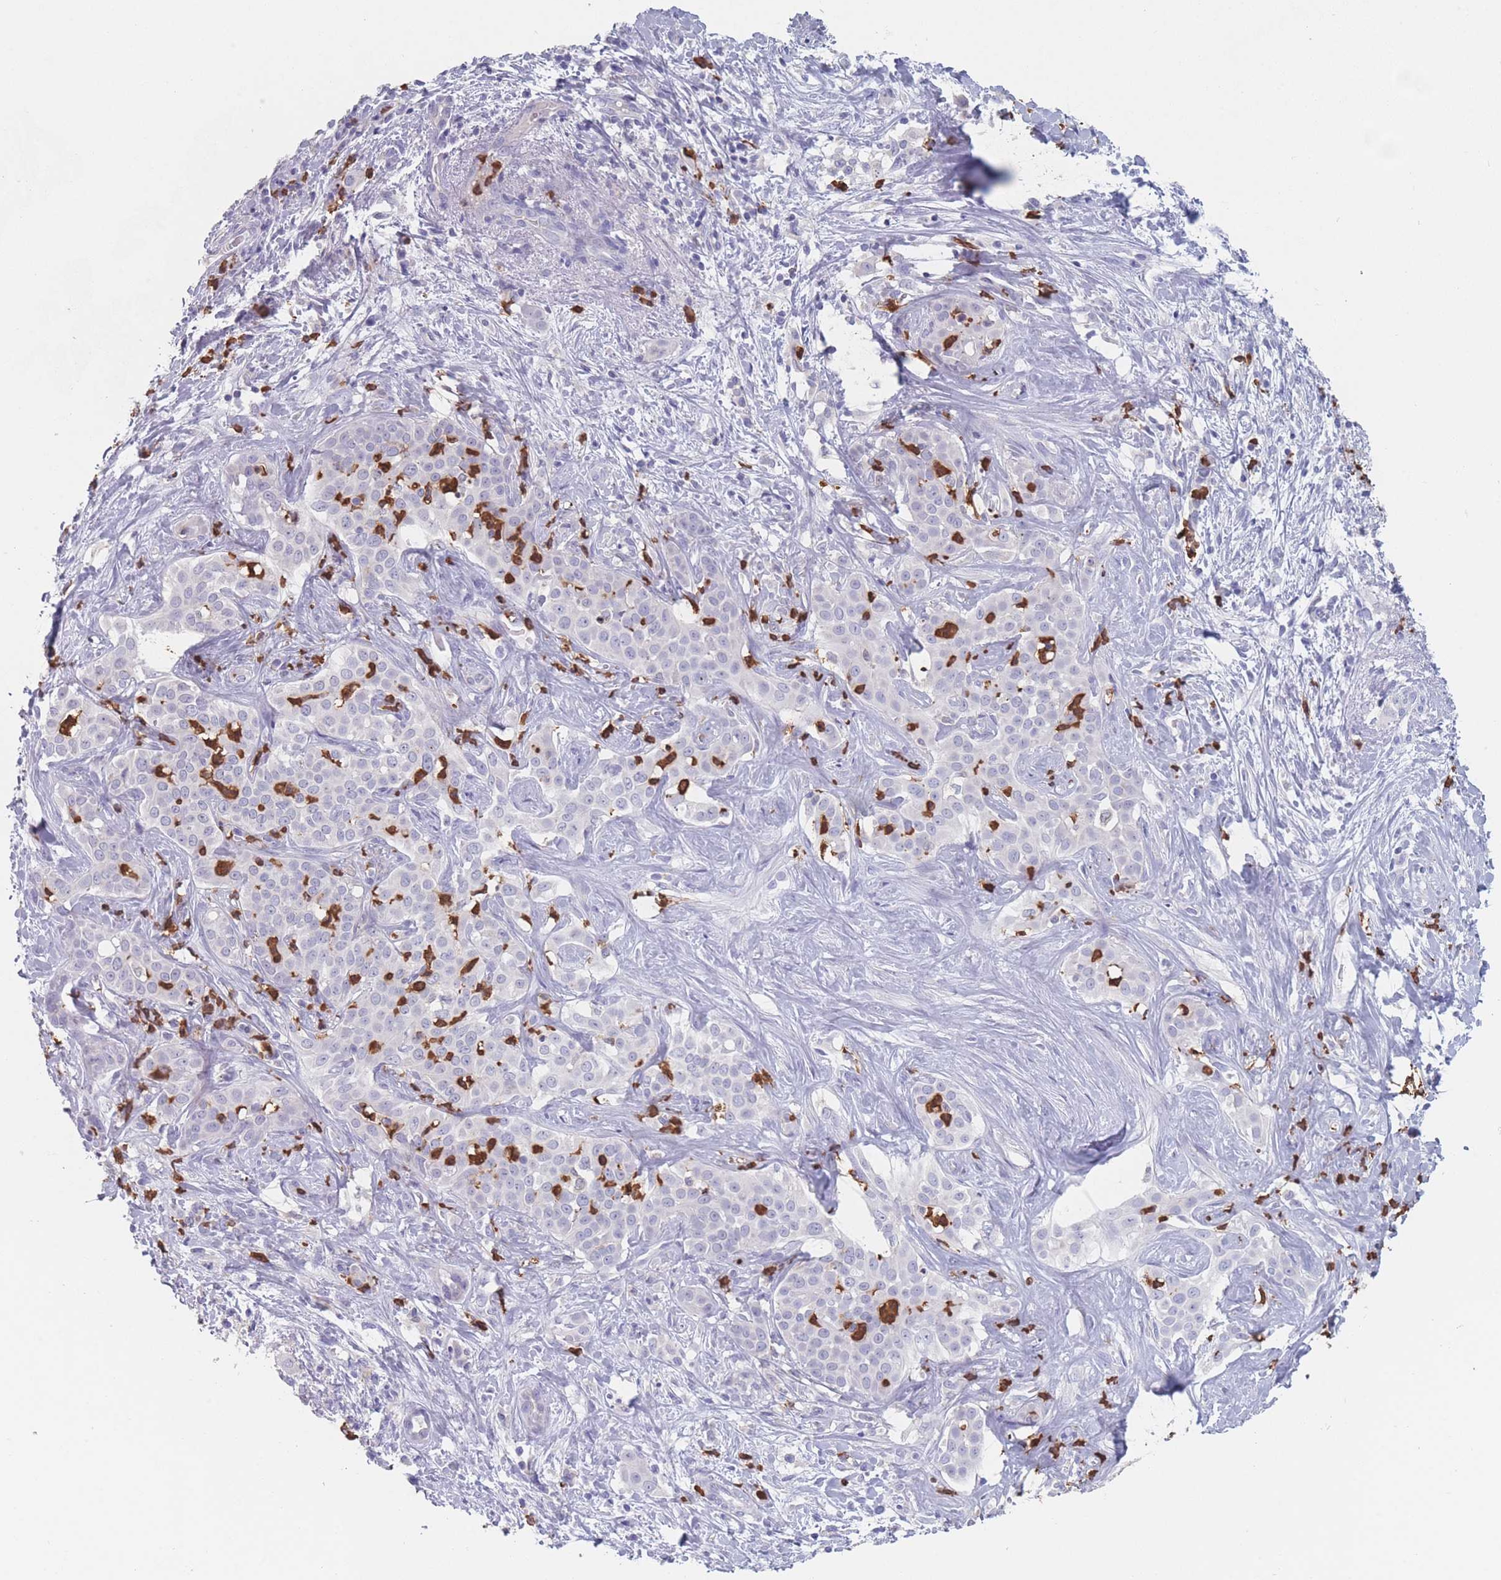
{"staining": {"intensity": "negative", "quantity": "none", "location": "none"}, "tissue": "liver cancer", "cell_type": "Tumor cells", "image_type": "cancer", "snomed": [{"axis": "morphology", "description": "Cholangiocarcinoma"}, {"axis": "topography", "description": "Liver"}], "caption": "Immunohistochemistry (IHC) photomicrograph of neoplastic tissue: liver cancer stained with DAB (3,3'-diaminobenzidine) displays no significant protein expression in tumor cells.", "gene": "ATP1A3", "patient": {"sex": "male", "age": 67}}